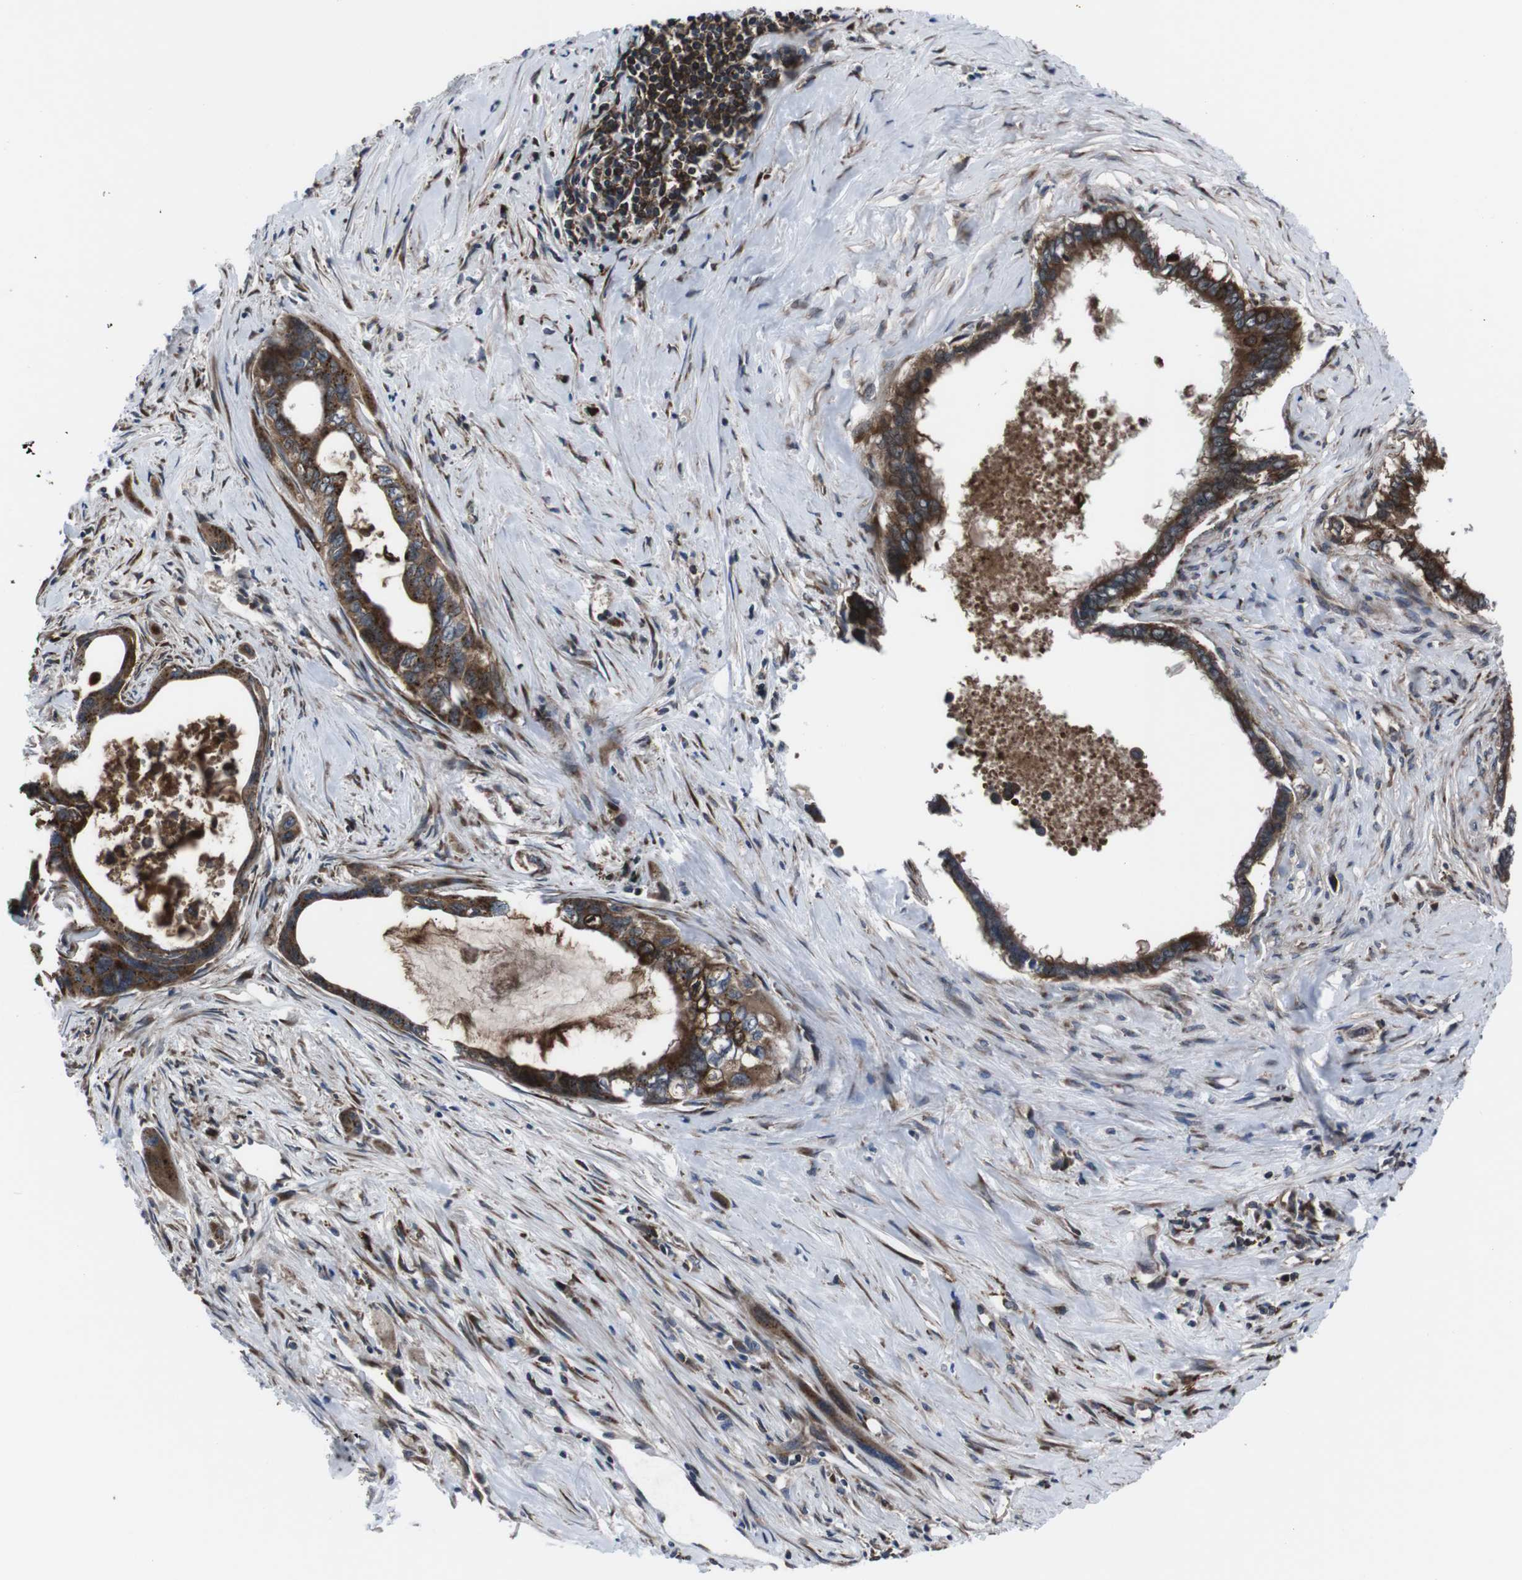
{"staining": {"intensity": "strong", "quantity": ">75%", "location": "cytoplasmic/membranous"}, "tissue": "pancreatic cancer", "cell_type": "Tumor cells", "image_type": "cancer", "snomed": [{"axis": "morphology", "description": "Adenocarcinoma, NOS"}, {"axis": "topography", "description": "Pancreas"}], "caption": "Pancreatic cancer (adenocarcinoma) tissue reveals strong cytoplasmic/membranous expression in approximately >75% of tumor cells (DAB (3,3'-diaminobenzidine) = brown stain, brightfield microscopy at high magnification).", "gene": "EIF4A2", "patient": {"sex": "male", "age": 73}}